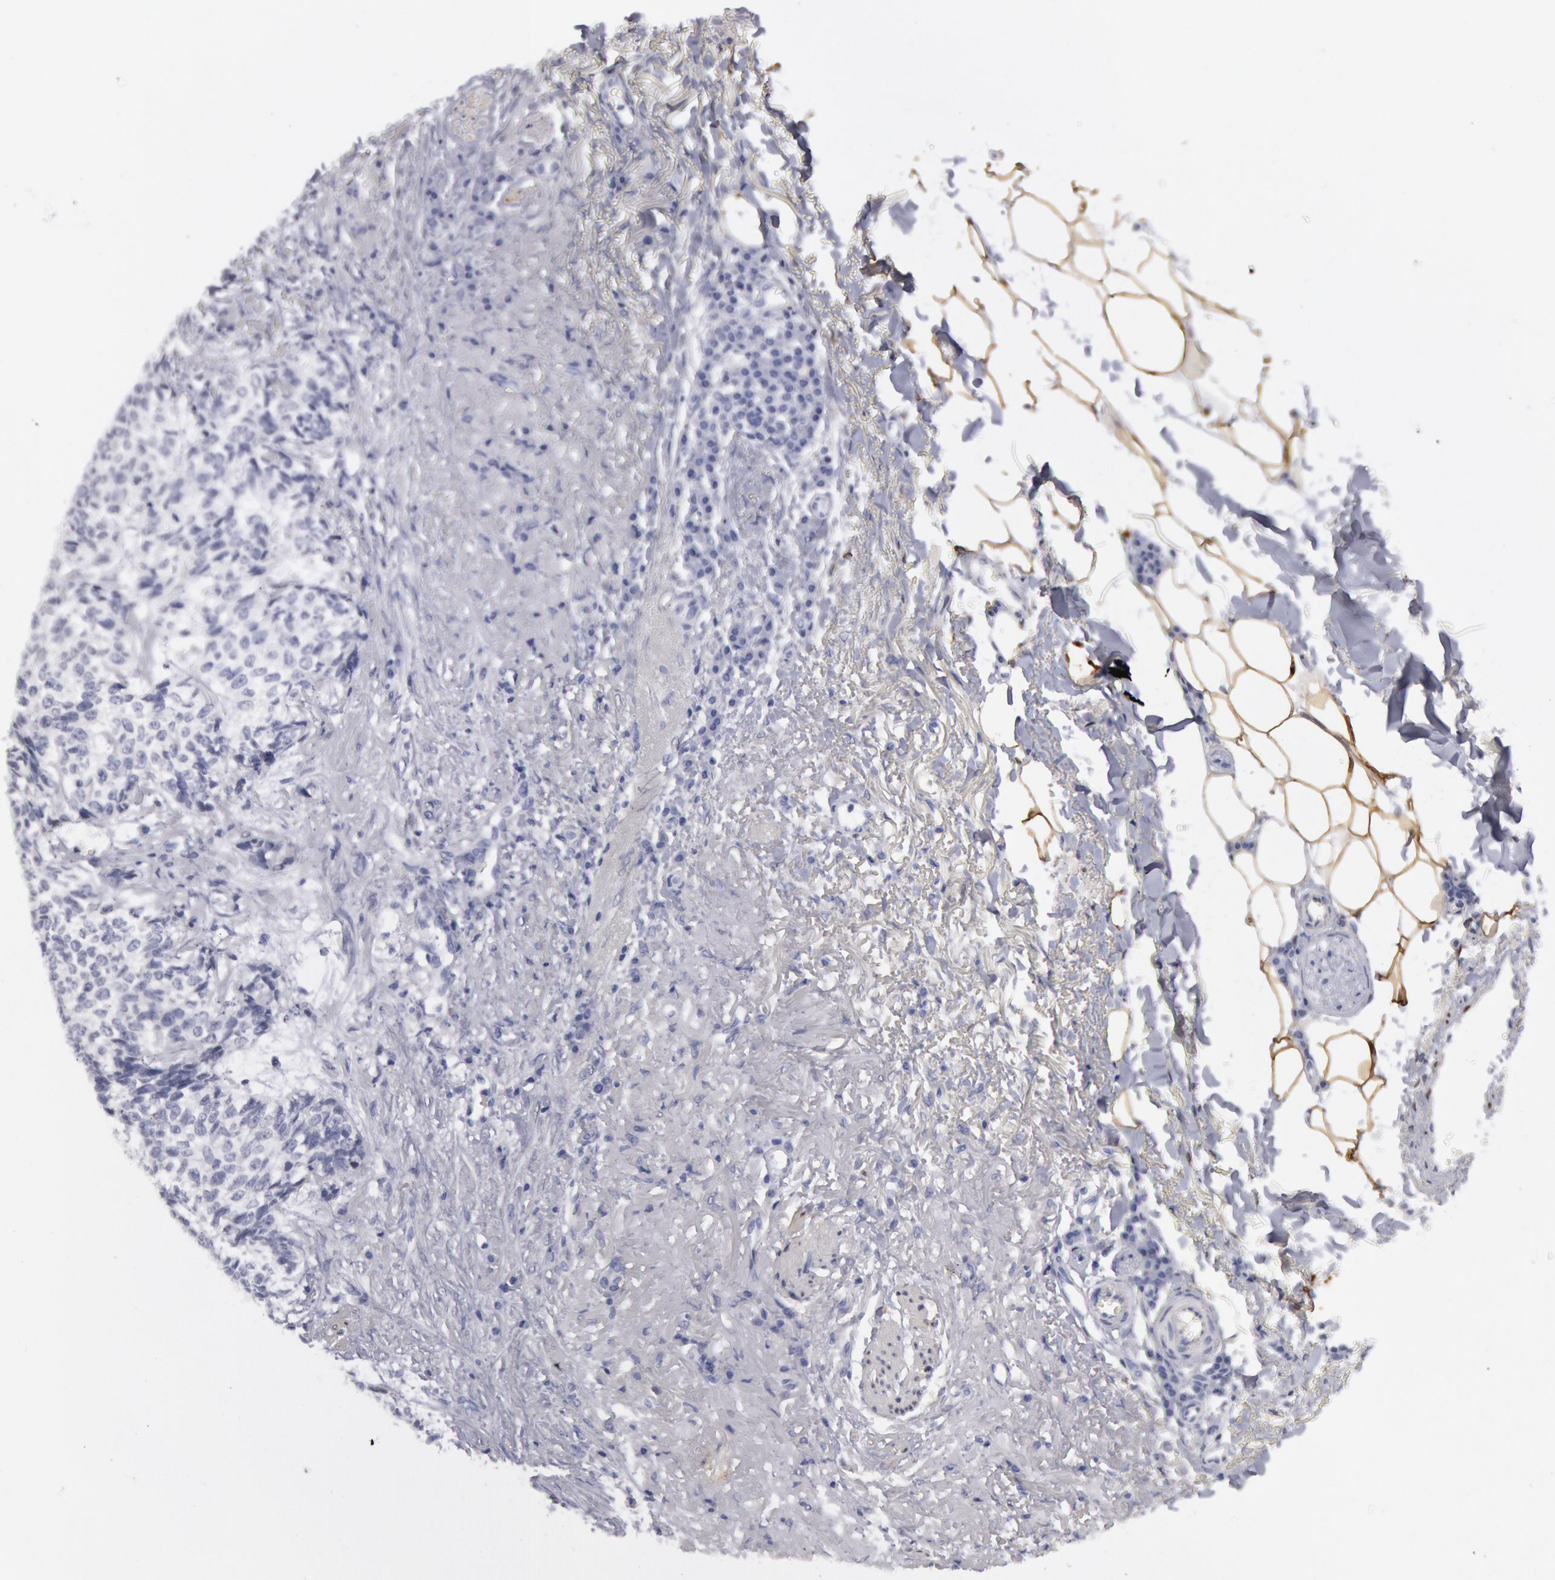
{"staining": {"intensity": "negative", "quantity": "none", "location": "none"}, "tissue": "skin cancer", "cell_type": "Tumor cells", "image_type": "cancer", "snomed": [{"axis": "morphology", "description": "Basal cell carcinoma"}, {"axis": "topography", "description": "Skin"}], "caption": "Human basal cell carcinoma (skin) stained for a protein using immunohistochemistry reveals no expression in tumor cells.", "gene": "FHL1", "patient": {"sex": "female", "age": 89}}